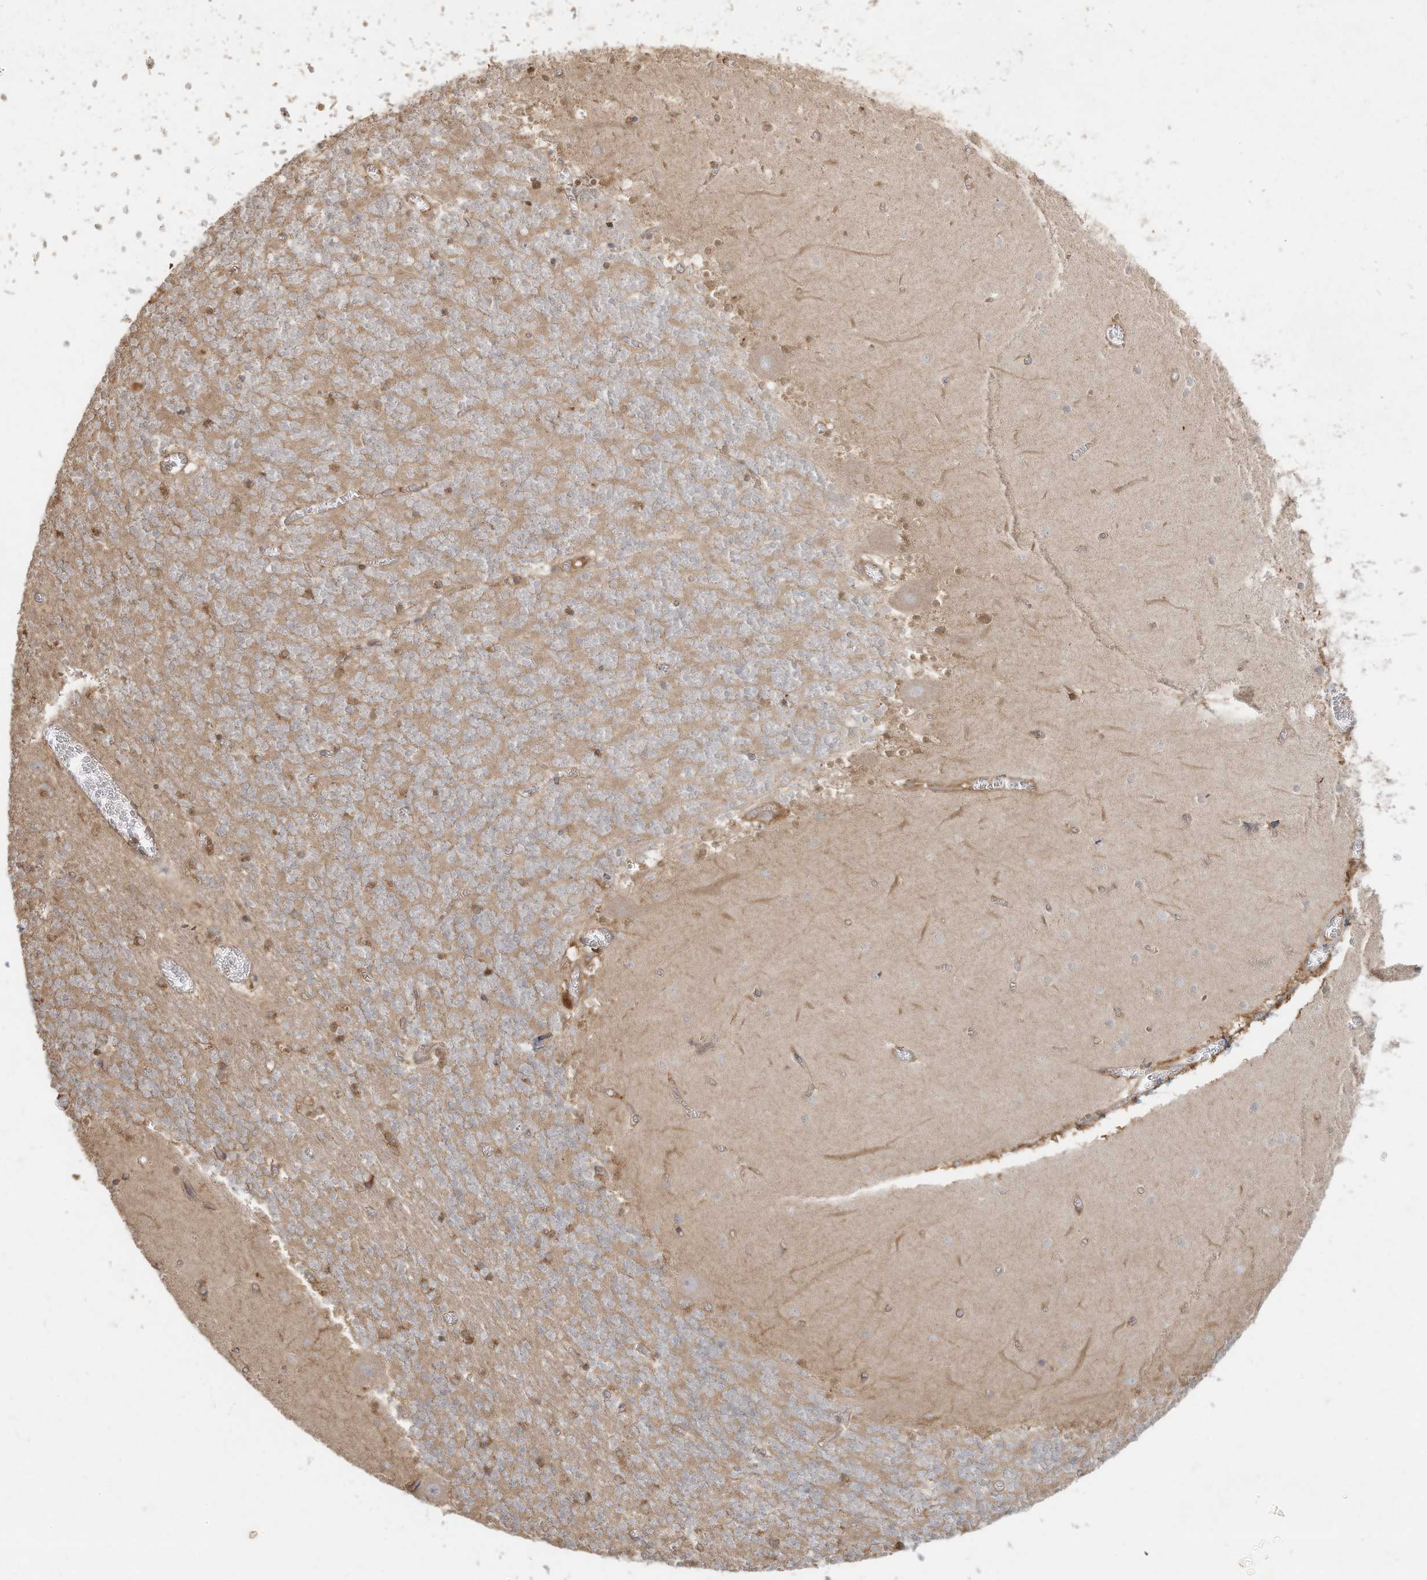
{"staining": {"intensity": "weak", "quantity": "25%-75%", "location": "cytoplasmic/membranous"}, "tissue": "cerebellum", "cell_type": "Cells in granular layer", "image_type": "normal", "snomed": [{"axis": "morphology", "description": "Normal tissue, NOS"}, {"axis": "topography", "description": "Cerebellum"}], "caption": "Protein expression analysis of unremarkable human cerebellum reveals weak cytoplasmic/membranous positivity in approximately 25%-75% of cells in granular layer. The protein is shown in brown color, while the nuclei are stained blue.", "gene": "DYNC1I2", "patient": {"sex": "female", "age": 28}}